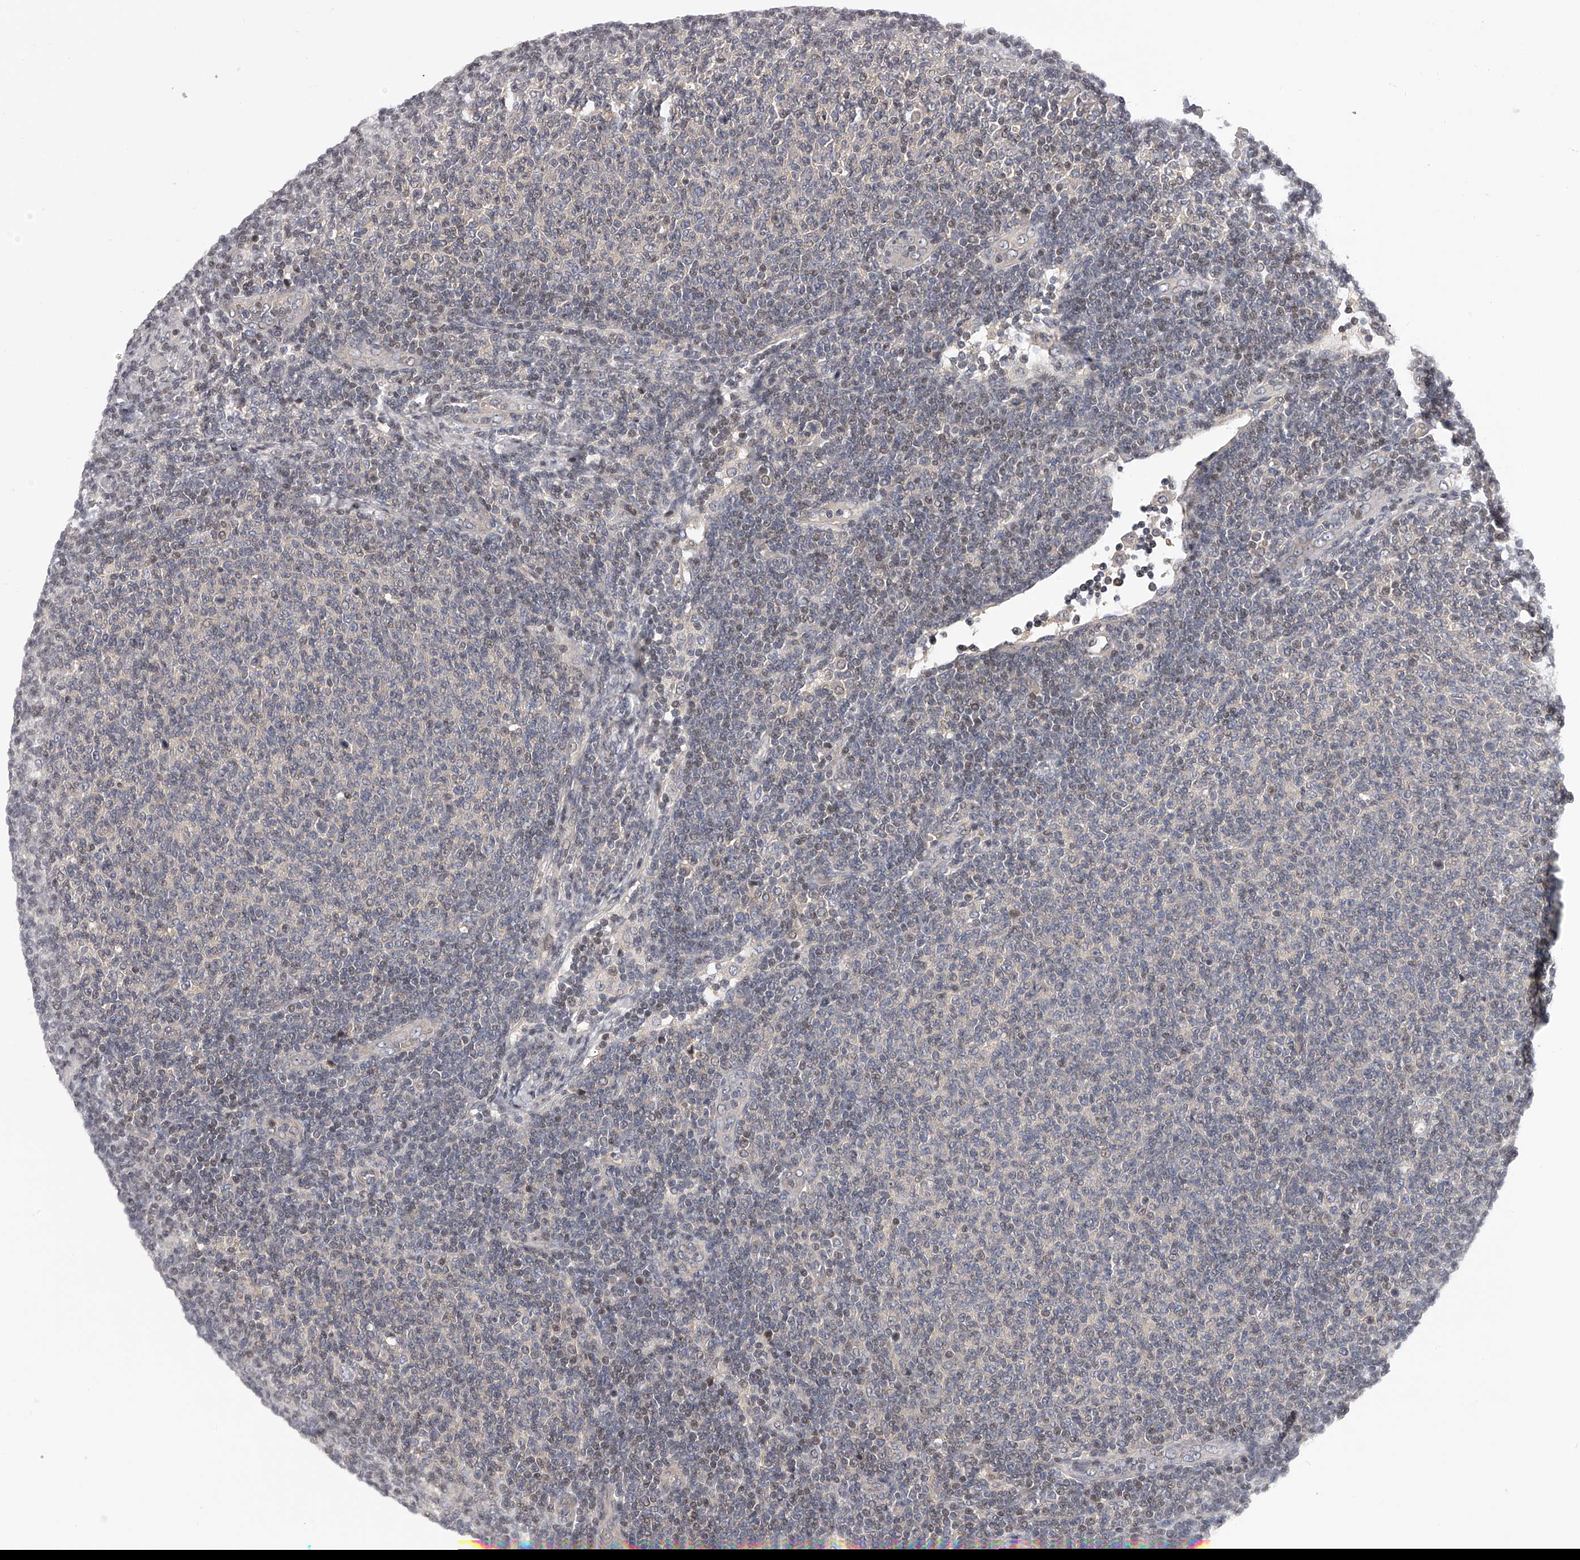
{"staining": {"intensity": "negative", "quantity": "none", "location": "none"}, "tissue": "lymphoma", "cell_type": "Tumor cells", "image_type": "cancer", "snomed": [{"axis": "morphology", "description": "Malignant lymphoma, non-Hodgkin's type, Low grade"}, {"axis": "topography", "description": "Lymph node"}], "caption": "IHC of lymphoma reveals no staining in tumor cells.", "gene": "PFDN2", "patient": {"sex": "male", "age": 66}}